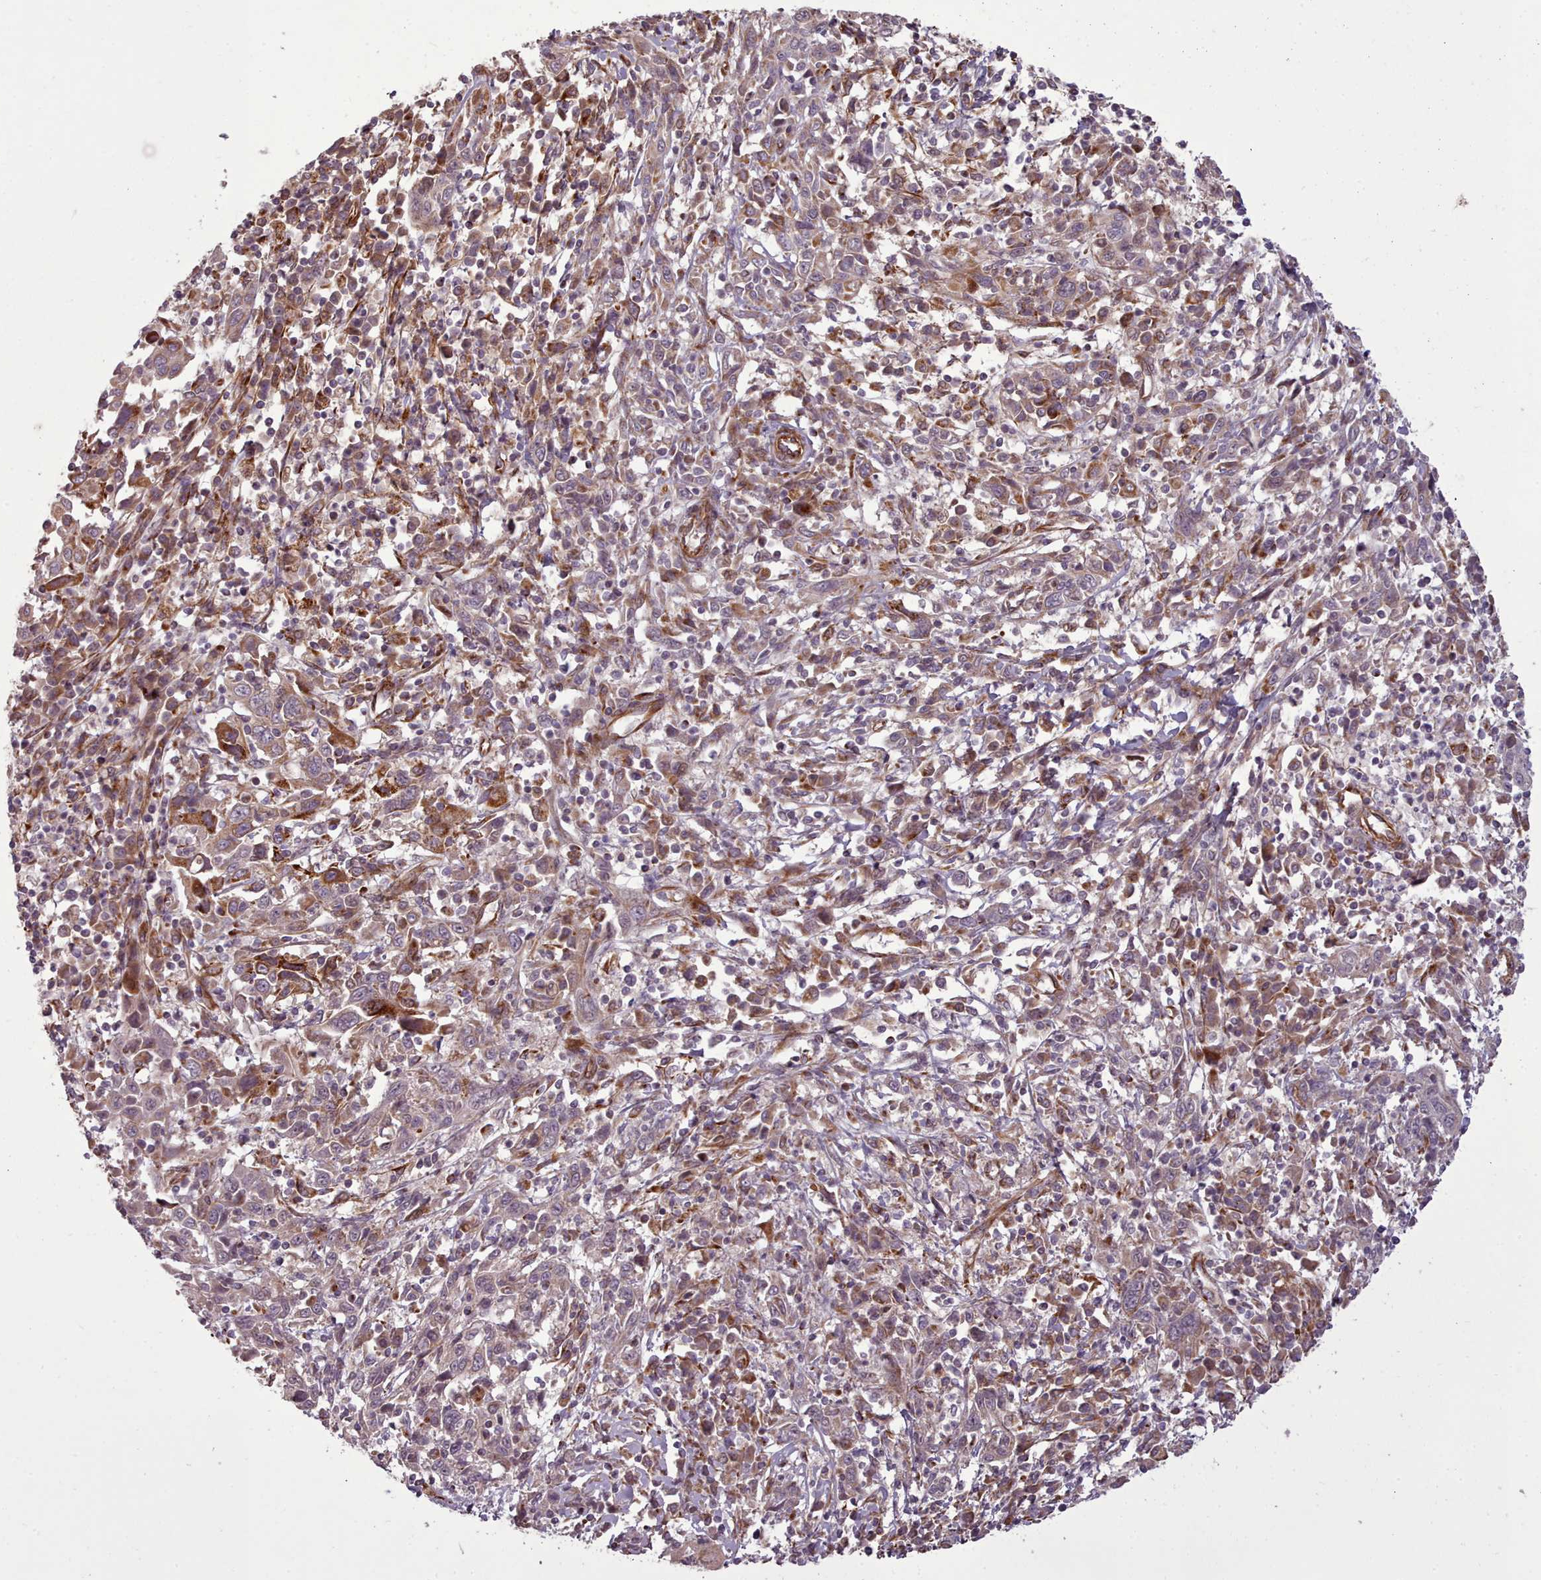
{"staining": {"intensity": "negative", "quantity": "none", "location": "none"}, "tissue": "cervical cancer", "cell_type": "Tumor cells", "image_type": "cancer", "snomed": [{"axis": "morphology", "description": "Squamous cell carcinoma, NOS"}, {"axis": "topography", "description": "Cervix"}], "caption": "An IHC micrograph of cervical squamous cell carcinoma is shown. There is no staining in tumor cells of cervical squamous cell carcinoma.", "gene": "GBGT1", "patient": {"sex": "female", "age": 46}}